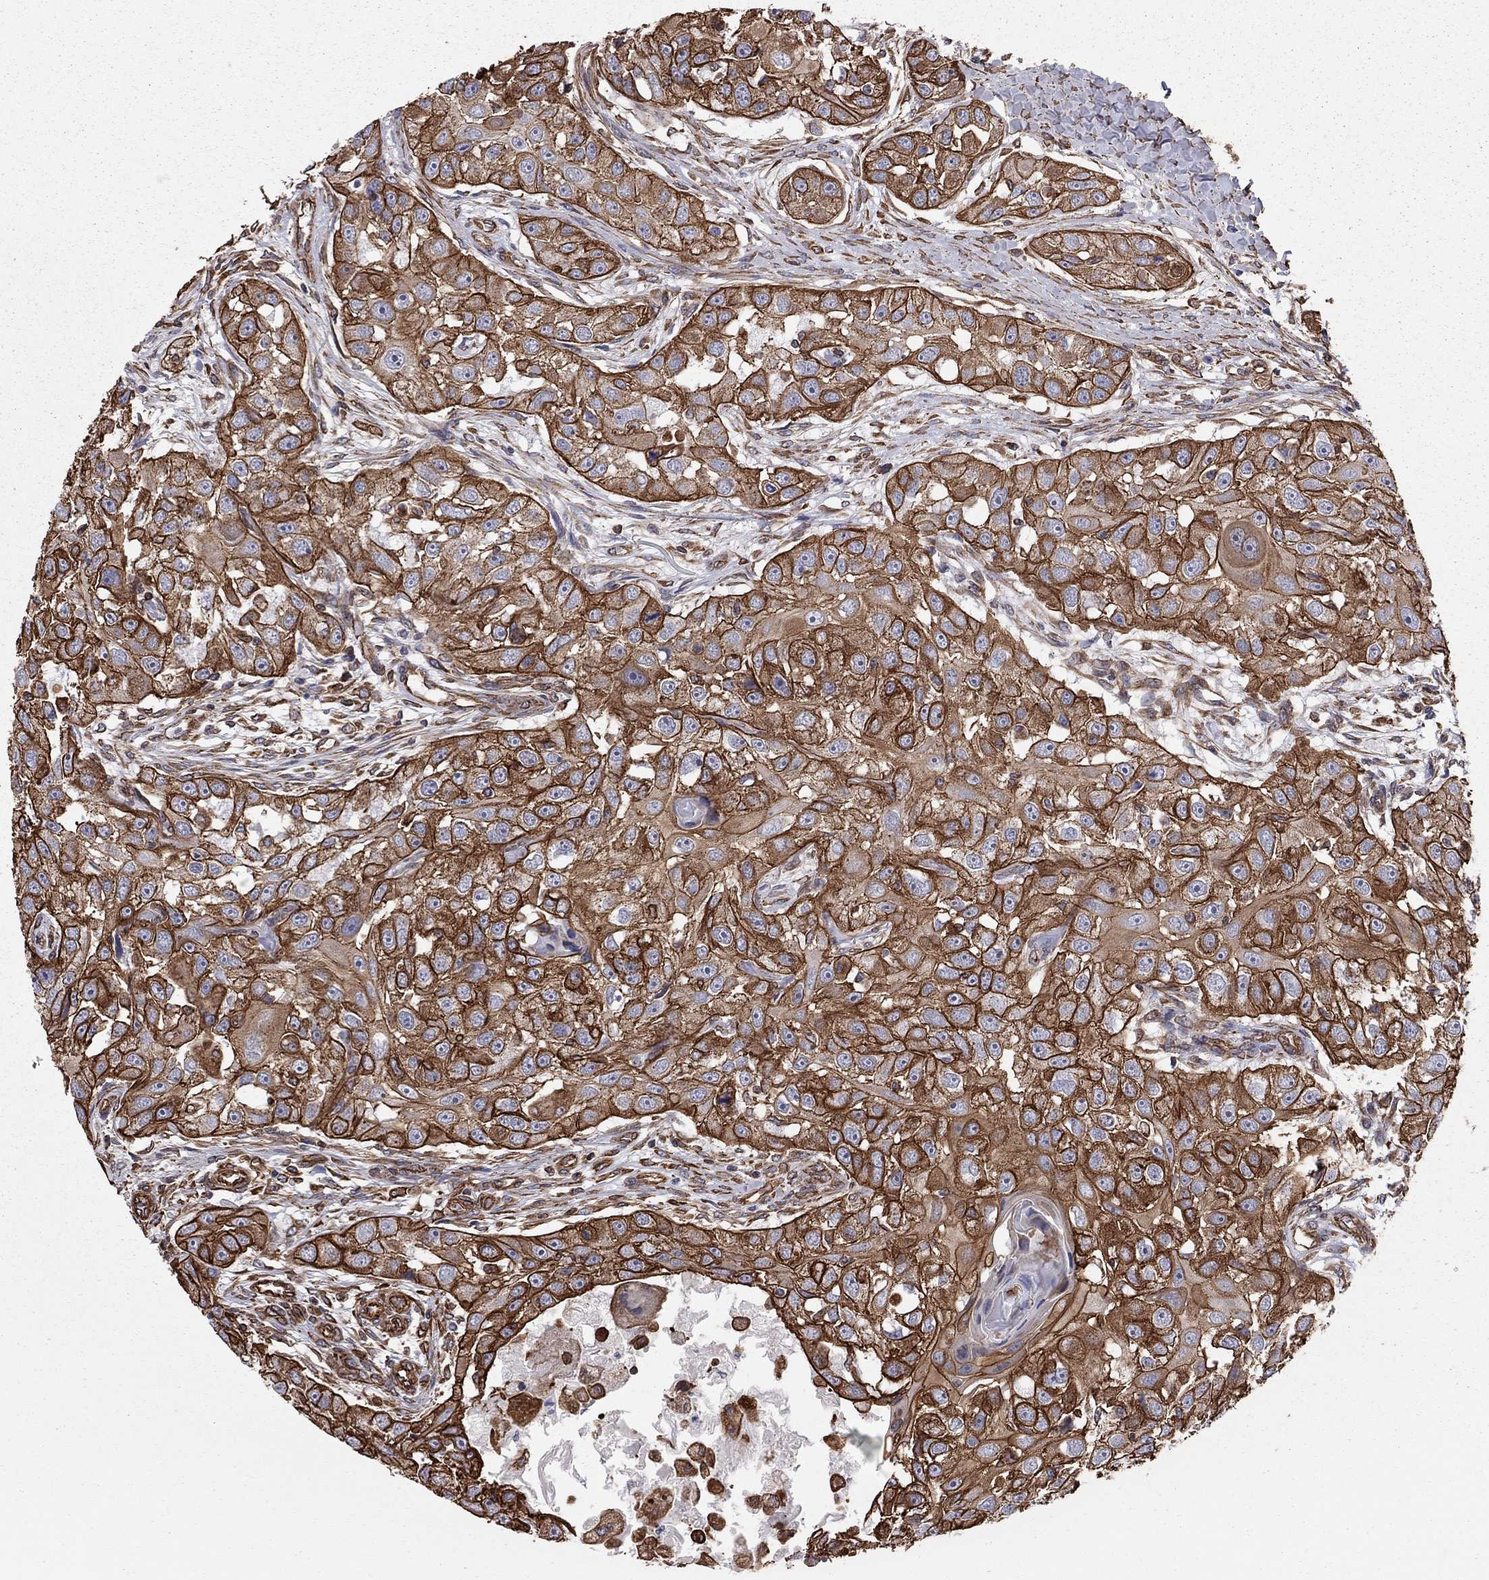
{"staining": {"intensity": "strong", "quantity": ">75%", "location": "cytoplasmic/membranous"}, "tissue": "head and neck cancer", "cell_type": "Tumor cells", "image_type": "cancer", "snomed": [{"axis": "morphology", "description": "Squamous cell carcinoma, NOS"}, {"axis": "topography", "description": "Head-Neck"}], "caption": "Immunohistochemistry of squamous cell carcinoma (head and neck) exhibits high levels of strong cytoplasmic/membranous positivity in approximately >75% of tumor cells.", "gene": "BICDL2", "patient": {"sex": "male", "age": 51}}